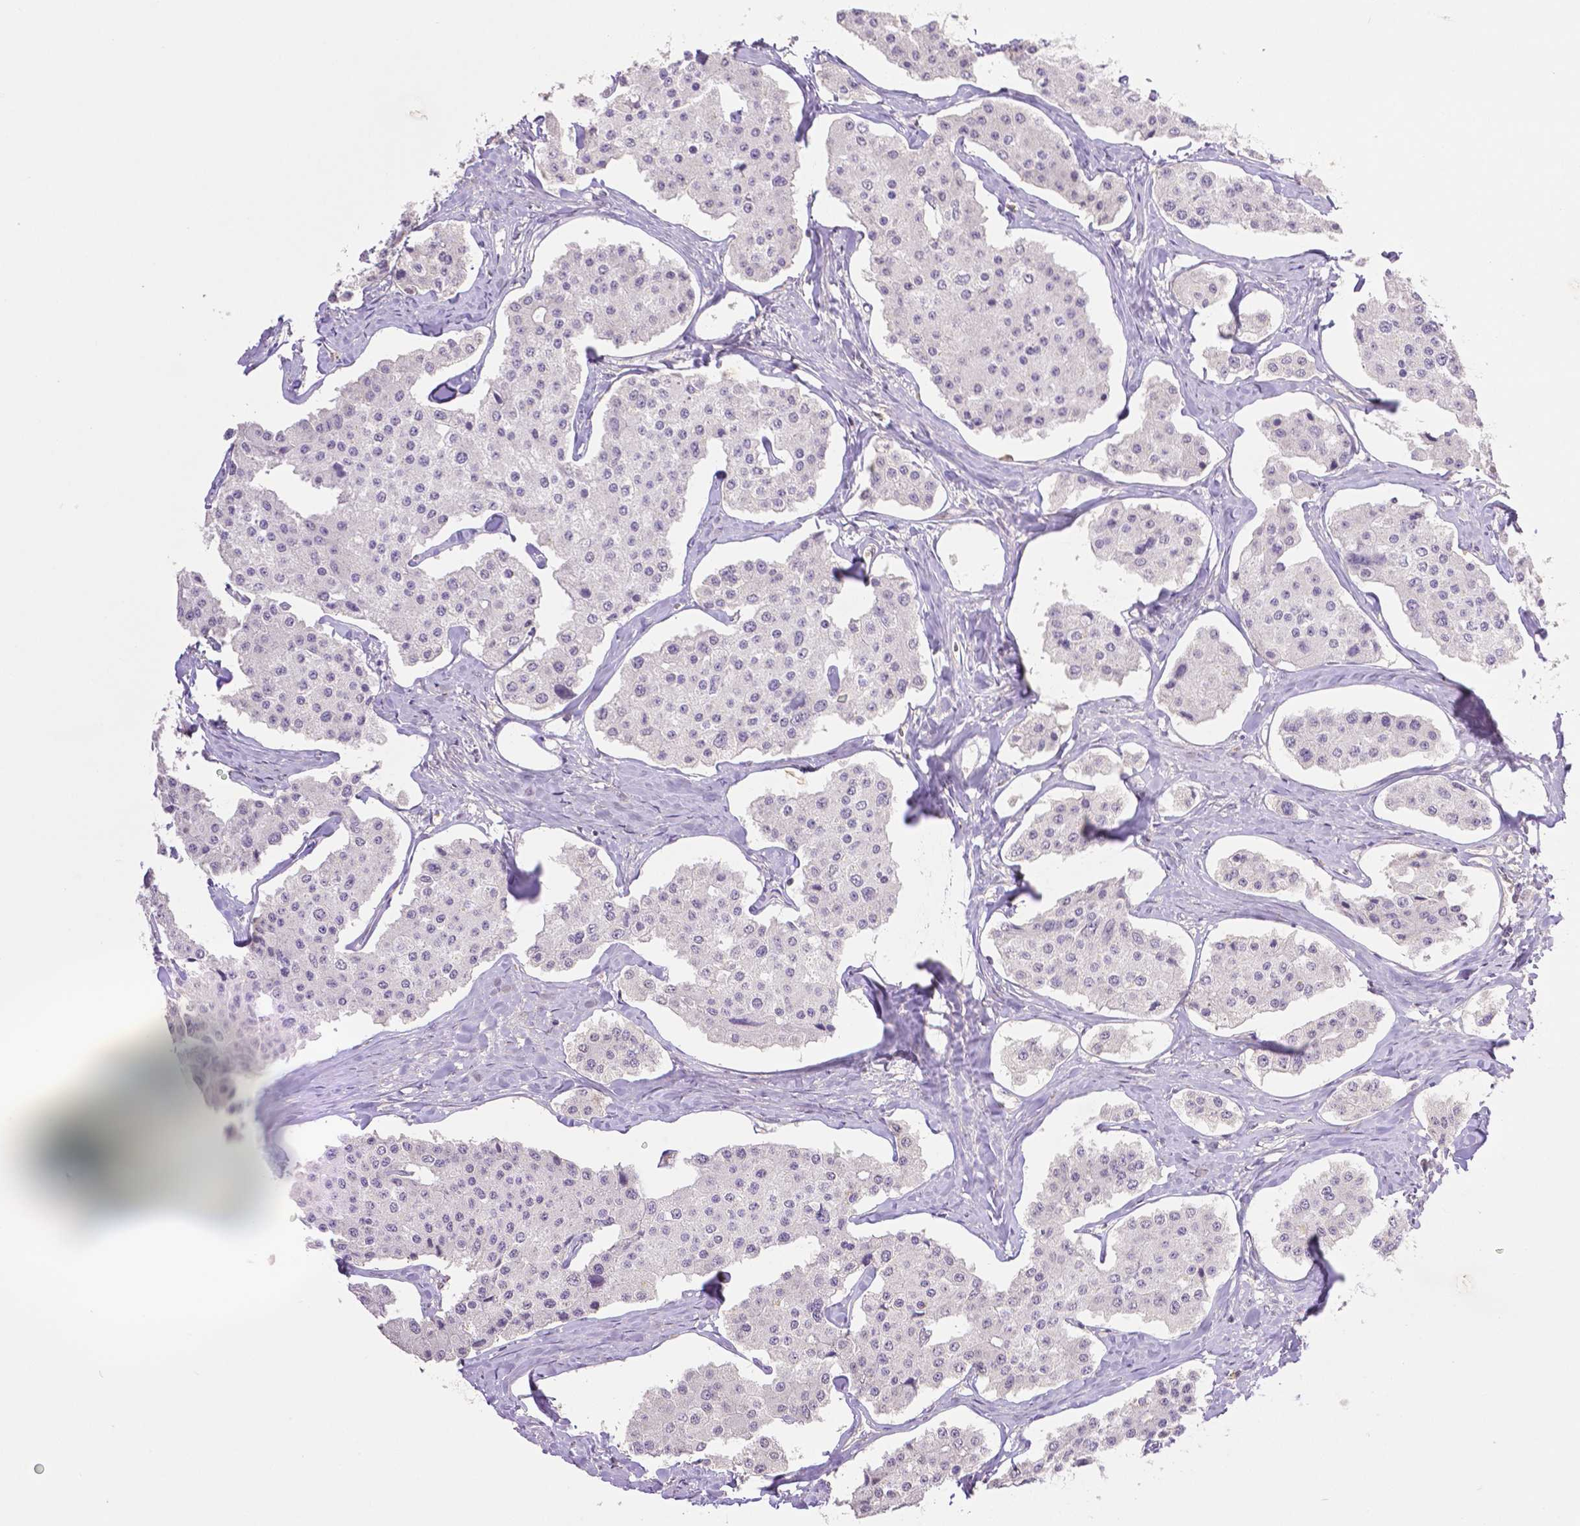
{"staining": {"intensity": "negative", "quantity": "none", "location": "none"}, "tissue": "carcinoid", "cell_type": "Tumor cells", "image_type": "cancer", "snomed": [{"axis": "morphology", "description": "Carcinoid, malignant, NOS"}, {"axis": "topography", "description": "Small intestine"}], "caption": "There is no significant expression in tumor cells of malignant carcinoid.", "gene": "THY1", "patient": {"sex": "female", "age": 65}}